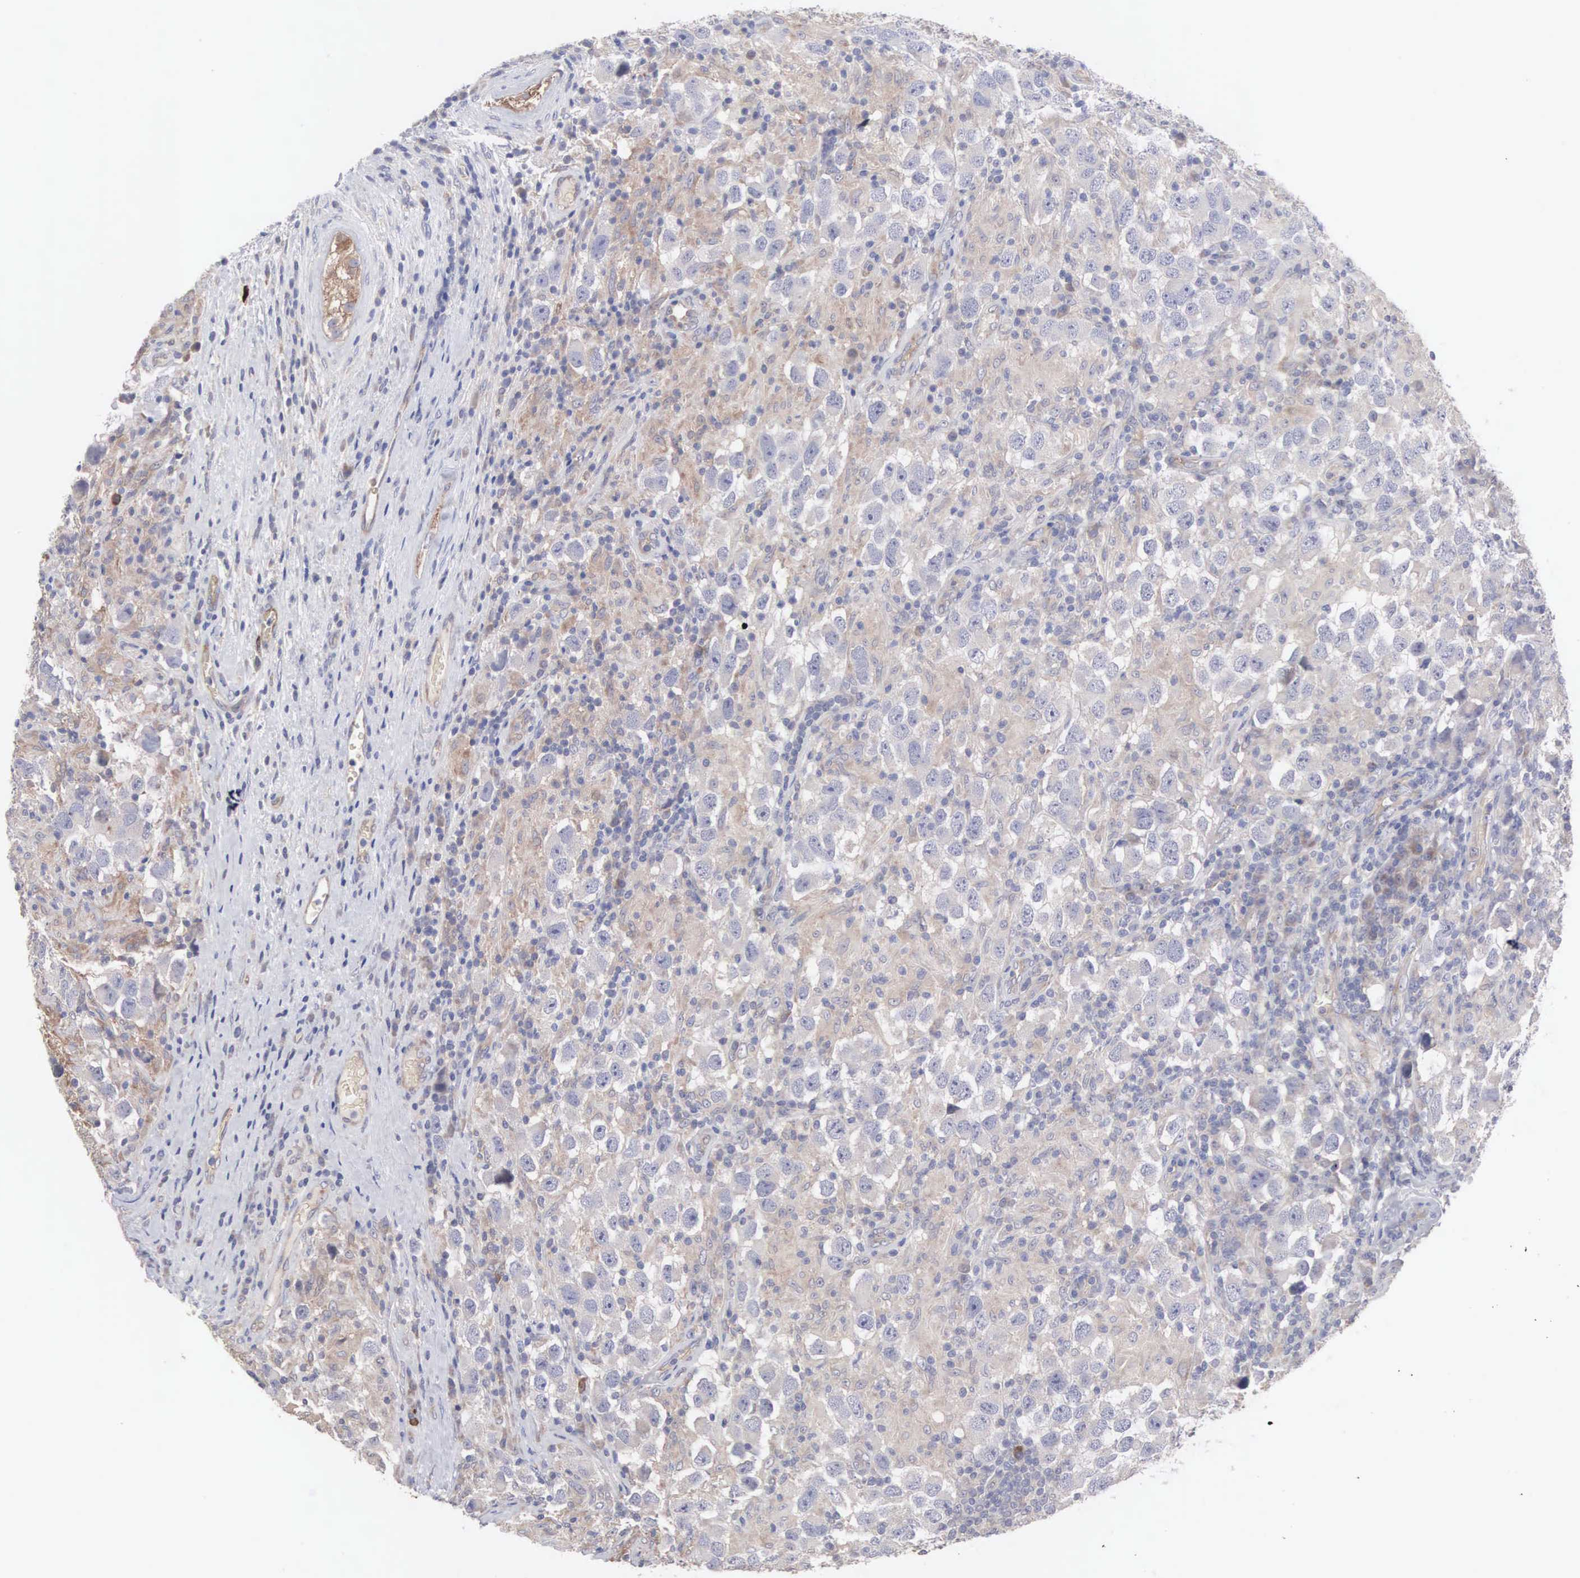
{"staining": {"intensity": "negative", "quantity": "none", "location": "none"}, "tissue": "testis cancer", "cell_type": "Tumor cells", "image_type": "cancer", "snomed": [{"axis": "morphology", "description": "Carcinoma, Embryonal, NOS"}, {"axis": "topography", "description": "Testis"}], "caption": "The histopathology image displays no staining of tumor cells in embryonal carcinoma (testis).", "gene": "INF2", "patient": {"sex": "male", "age": 21}}